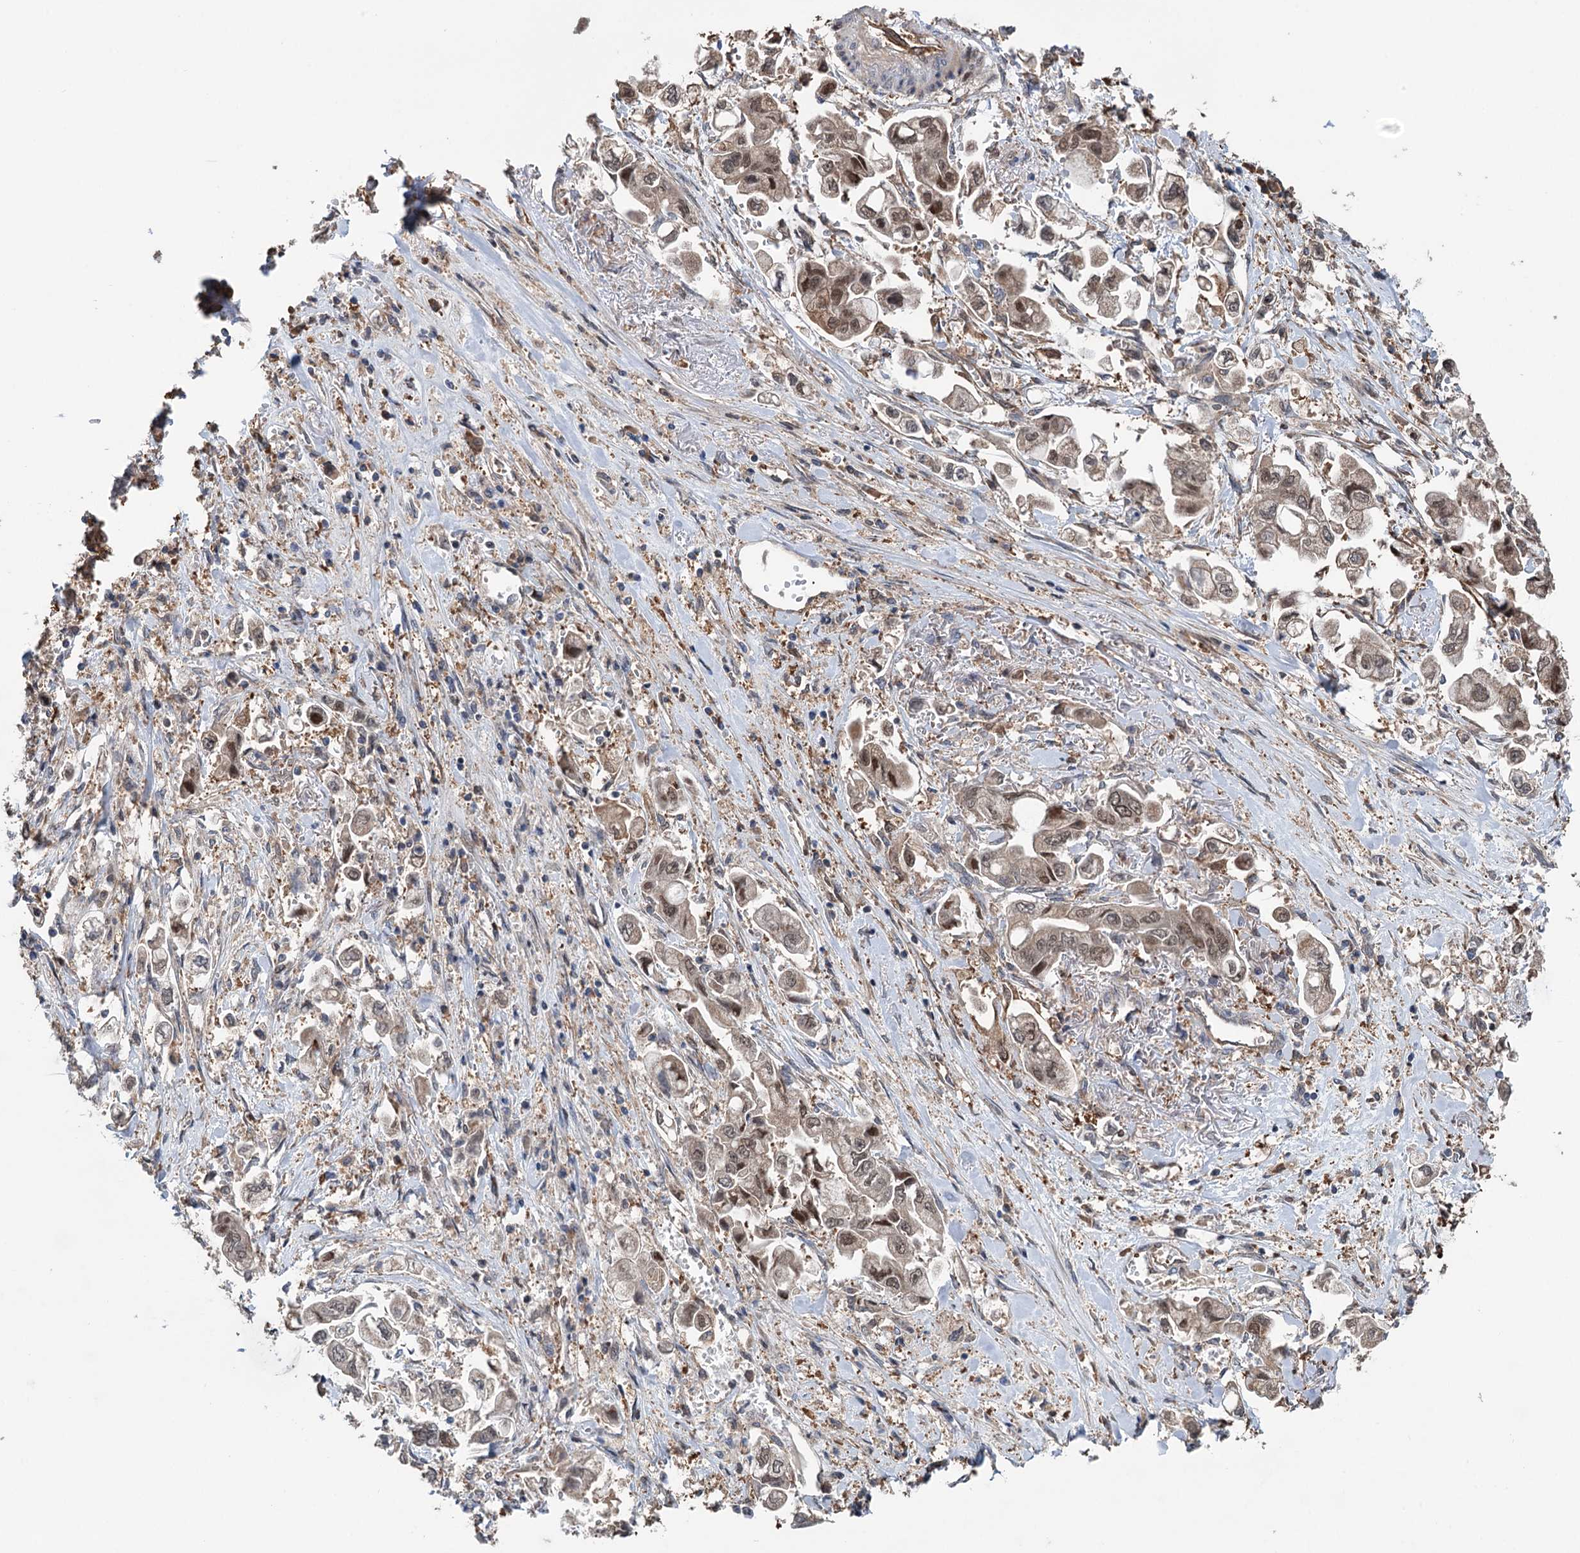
{"staining": {"intensity": "moderate", "quantity": "25%-75%", "location": "nuclear"}, "tissue": "stomach cancer", "cell_type": "Tumor cells", "image_type": "cancer", "snomed": [{"axis": "morphology", "description": "Adenocarcinoma, NOS"}, {"axis": "topography", "description": "Stomach"}], "caption": "Stomach cancer stained with a brown dye displays moderate nuclear positive staining in approximately 25%-75% of tumor cells.", "gene": "NCAPD2", "patient": {"sex": "male", "age": 62}}